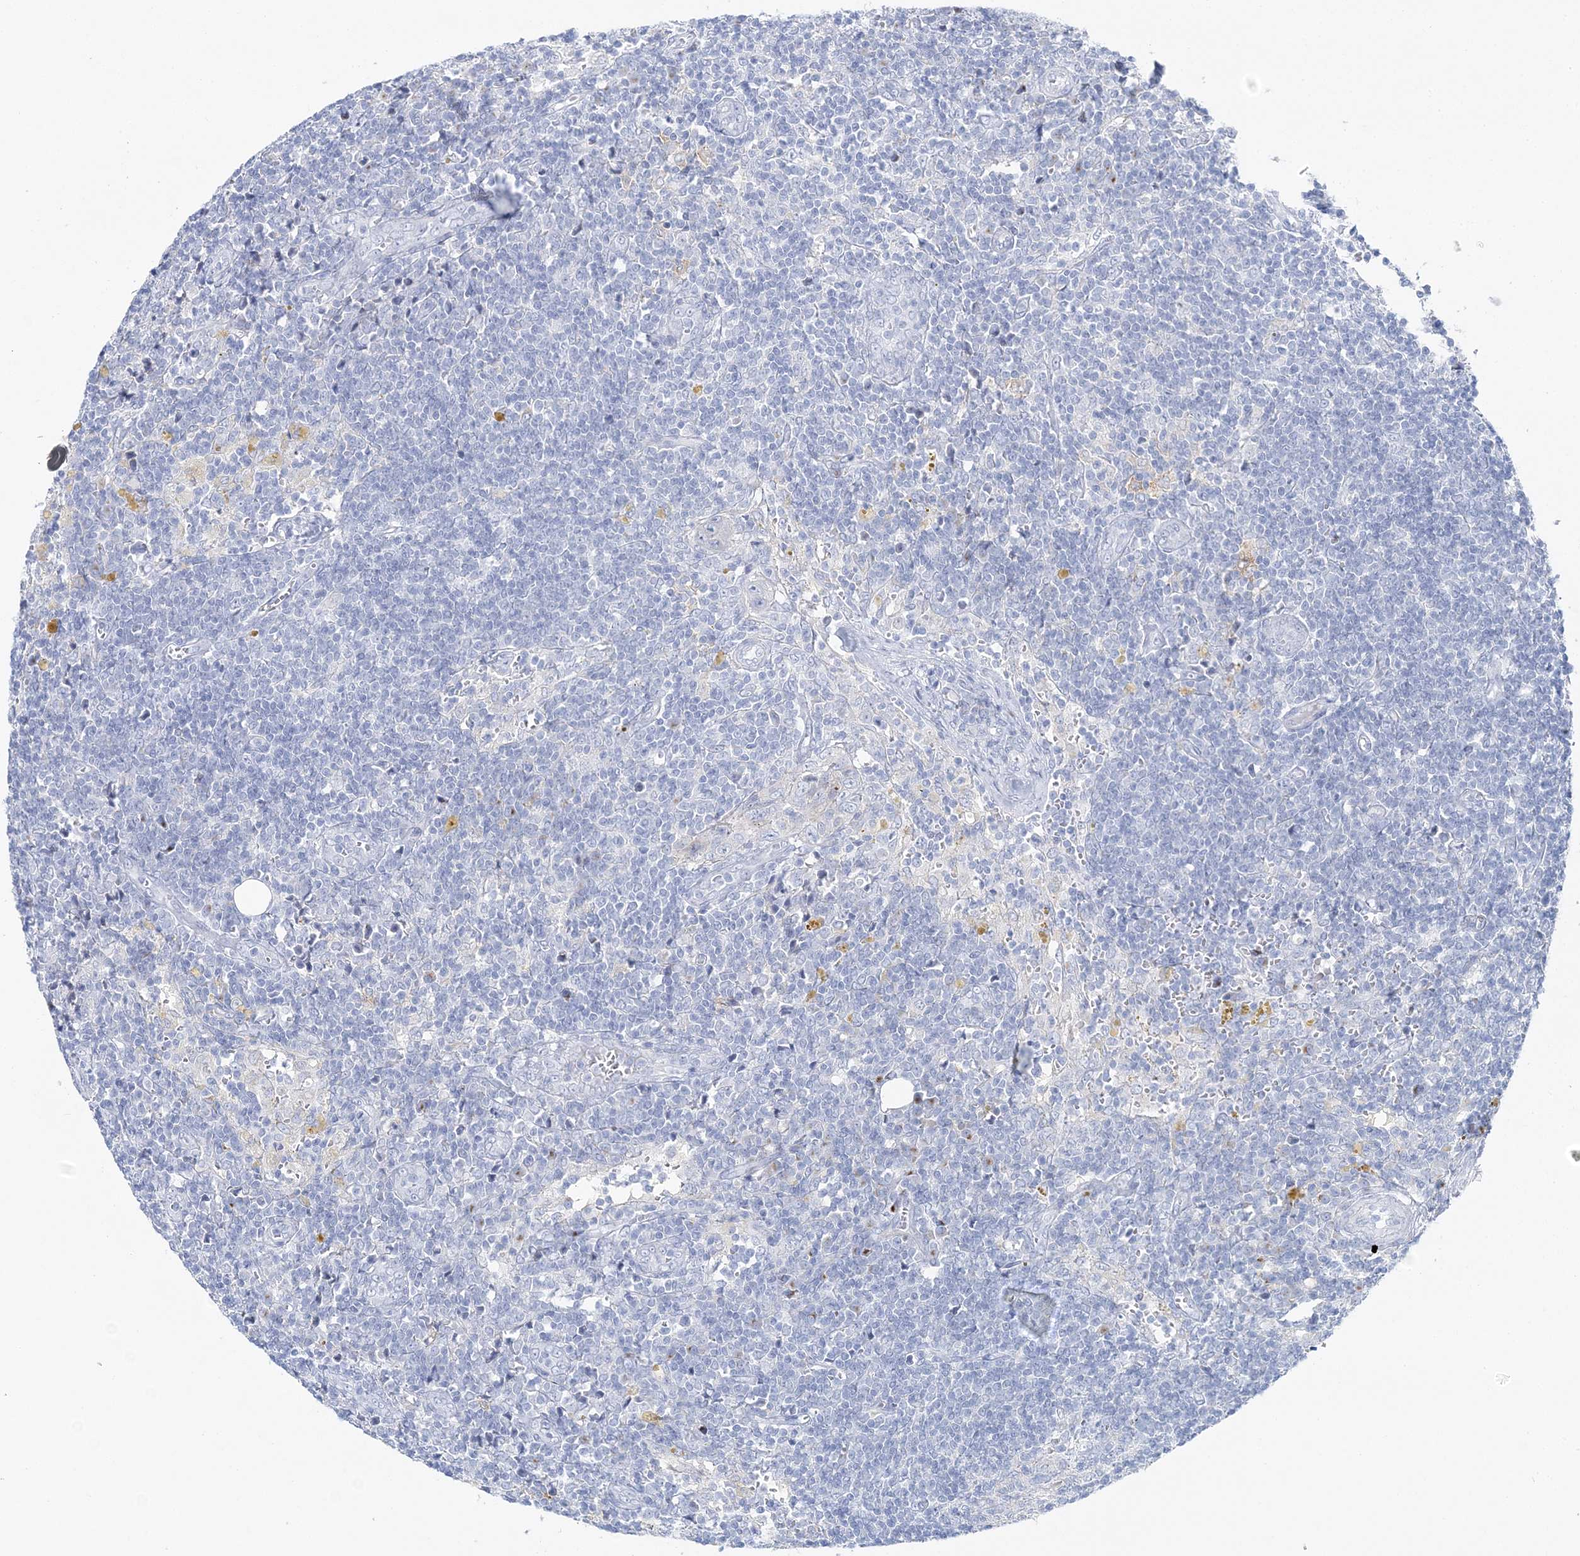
{"staining": {"intensity": "negative", "quantity": "none", "location": "none"}, "tissue": "lymph node", "cell_type": "Germinal center cells", "image_type": "normal", "snomed": [{"axis": "morphology", "description": "Normal tissue, NOS"}, {"axis": "morphology", "description": "Squamous cell carcinoma, metastatic, NOS"}, {"axis": "topography", "description": "Lymph node"}], "caption": "DAB immunohistochemical staining of unremarkable human lymph node exhibits no significant expression in germinal center cells. (DAB IHC with hematoxylin counter stain).", "gene": "SLC5A6", "patient": {"sex": "male", "age": 73}}